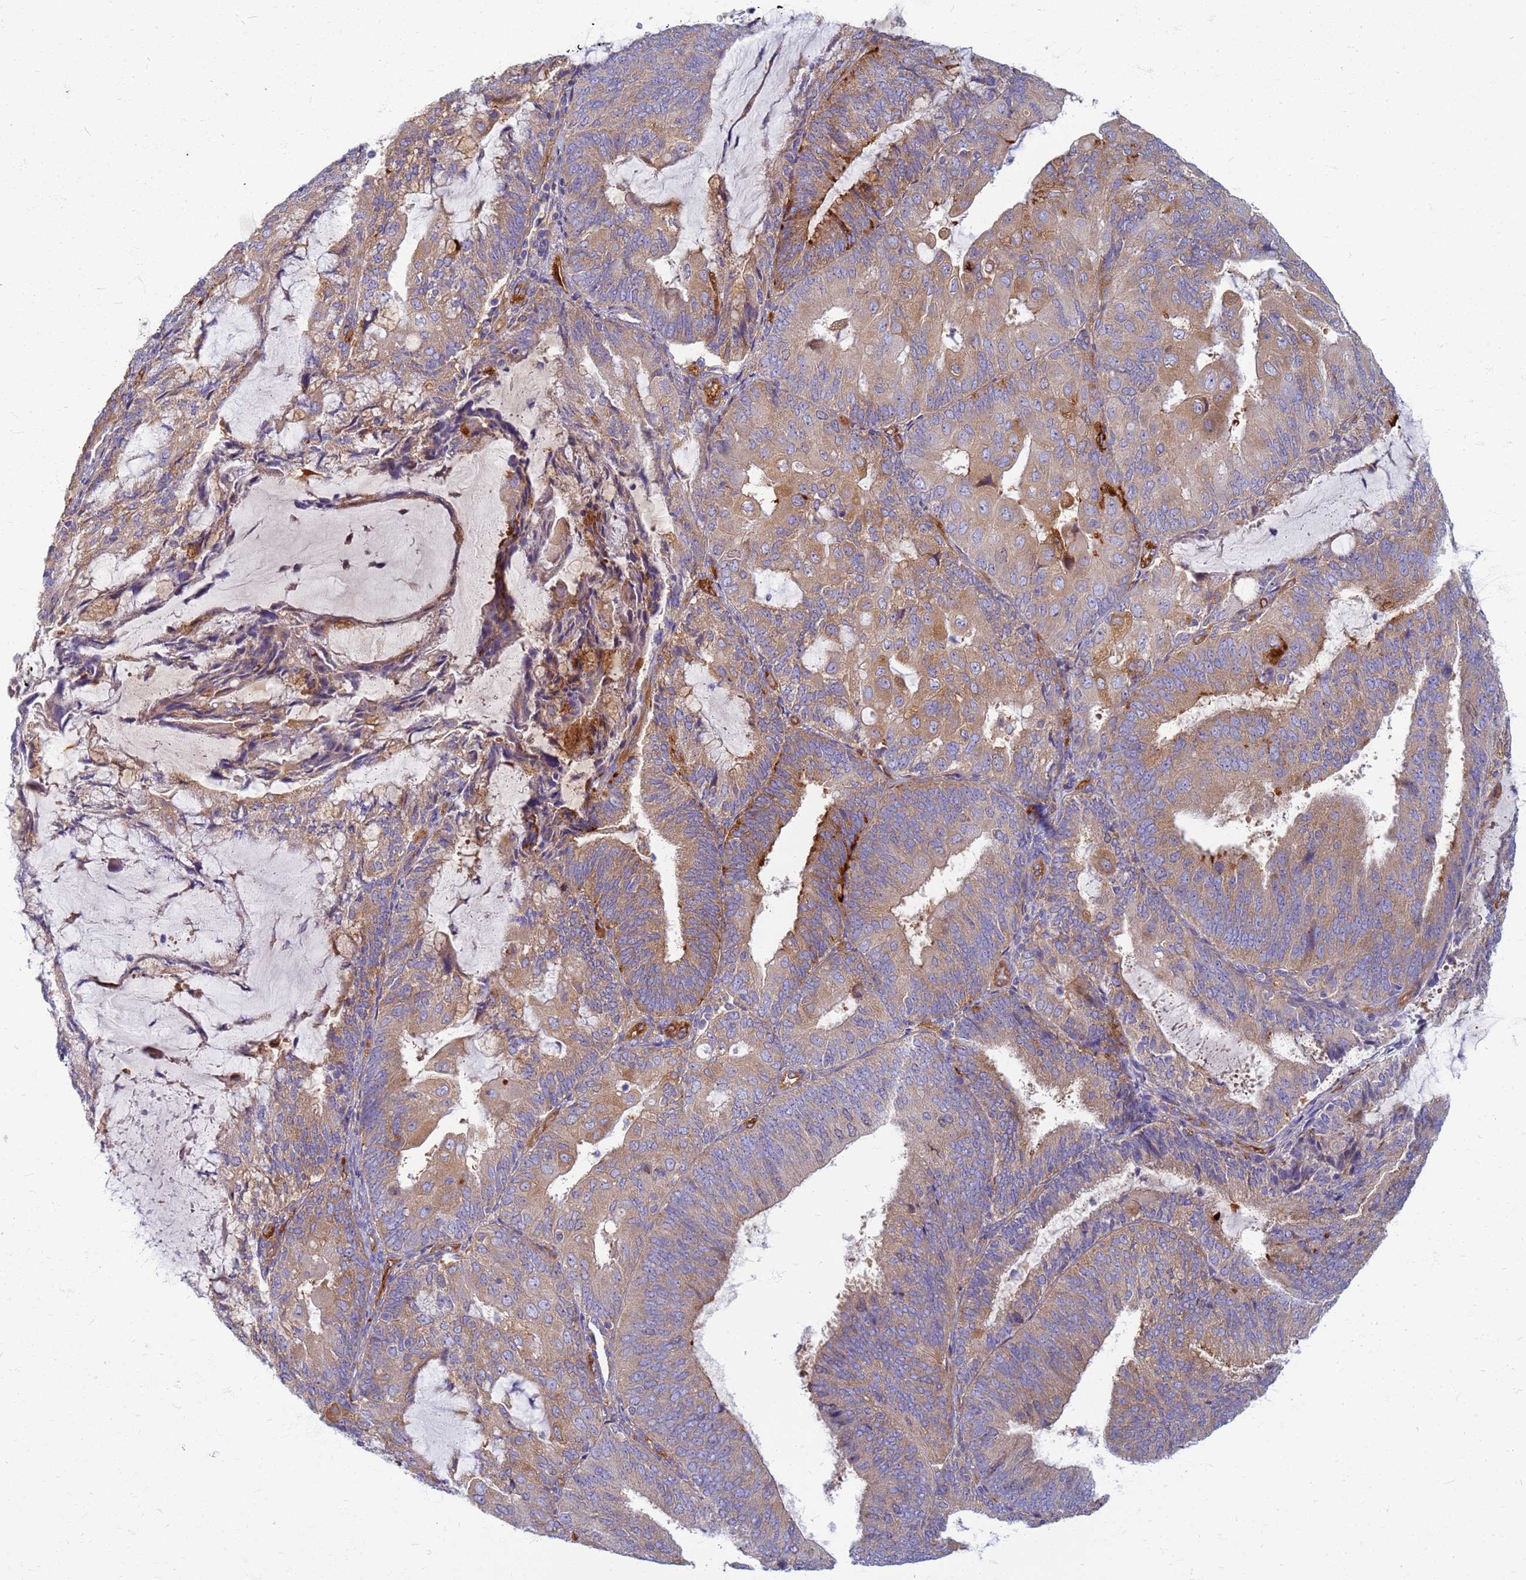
{"staining": {"intensity": "moderate", "quantity": ">75%", "location": "cytoplasmic/membranous"}, "tissue": "endometrial cancer", "cell_type": "Tumor cells", "image_type": "cancer", "snomed": [{"axis": "morphology", "description": "Adenocarcinoma, NOS"}, {"axis": "topography", "description": "Endometrium"}], "caption": "Protein positivity by IHC displays moderate cytoplasmic/membranous positivity in about >75% of tumor cells in endometrial cancer. The protein is stained brown, and the nuclei are stained in blue (DAB IHC with brightfield microscopy, high magnification).", "gene": "EEA1", "patient": {"sex": "female", "age": 81}}